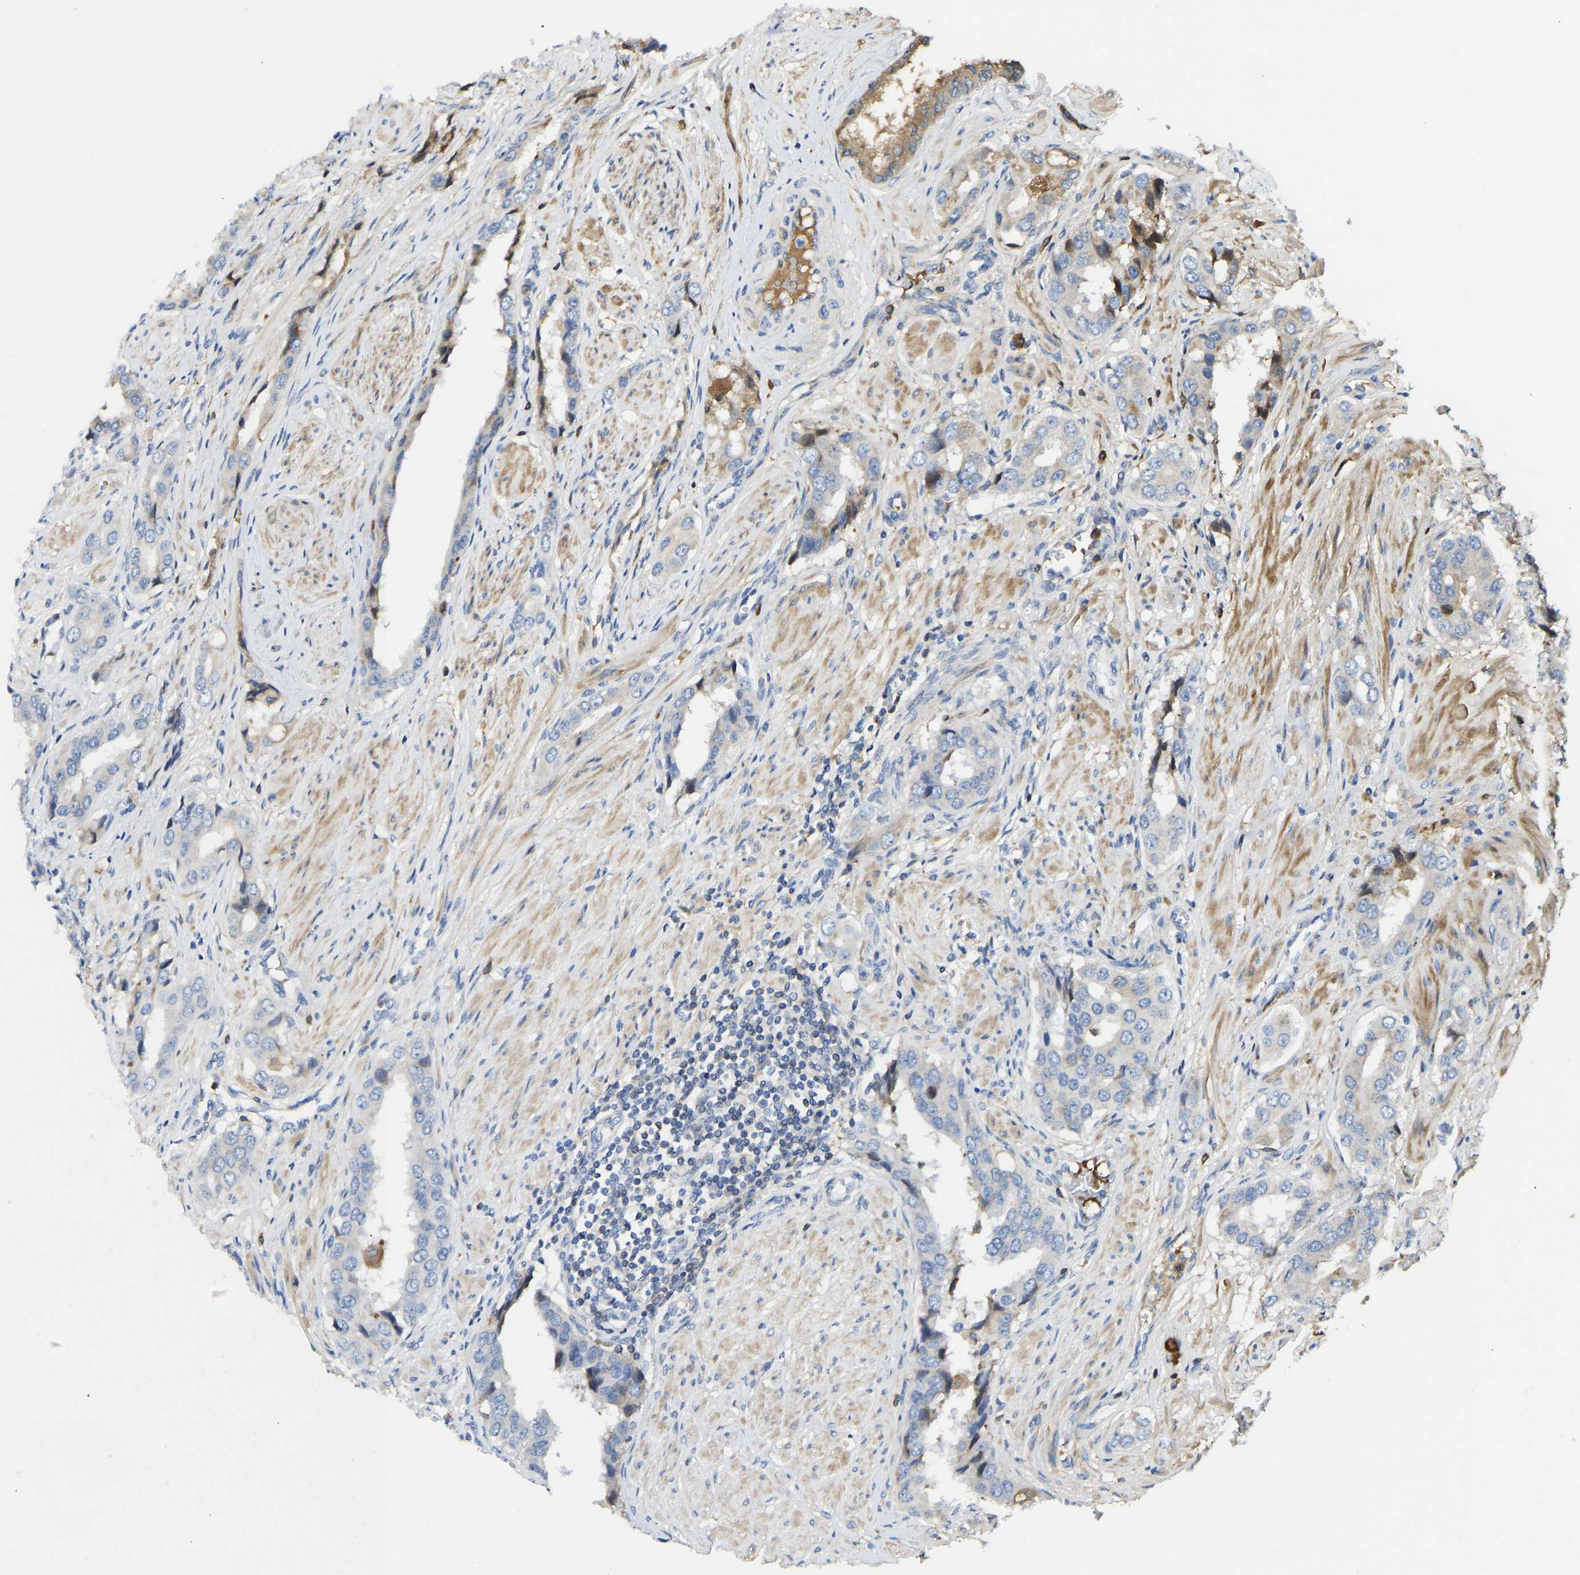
{"staining": {"intensity": "moderate", "quantity": "<25%", "location": "cytoplasmic/membranous"}, "tissue": "prostate cancer", "cell_type": "Tumor cells", "image_type": "cancer", "snomed": [{"axis": "morphology", "description": "Adenocarcinoma, High grade"}, {"axis": "topography", "description": "Prostate"}], "caption": "Protein expression by immunohistochemistry (IHC) reveals moderate cytoplasmic/membranous expression in approximately <25% of tumor cells in adenocarcinoma (high-grade) (prostate). The staining was performed using DAB (3,3'-diaminobenzidine) to visualize the protein expression in brown, while the nuclei were stained in blue with hematoxylin (Magnification: 20x).", "gene": "VCPKMT", "patient": {"sex": "male", "age": 52}}